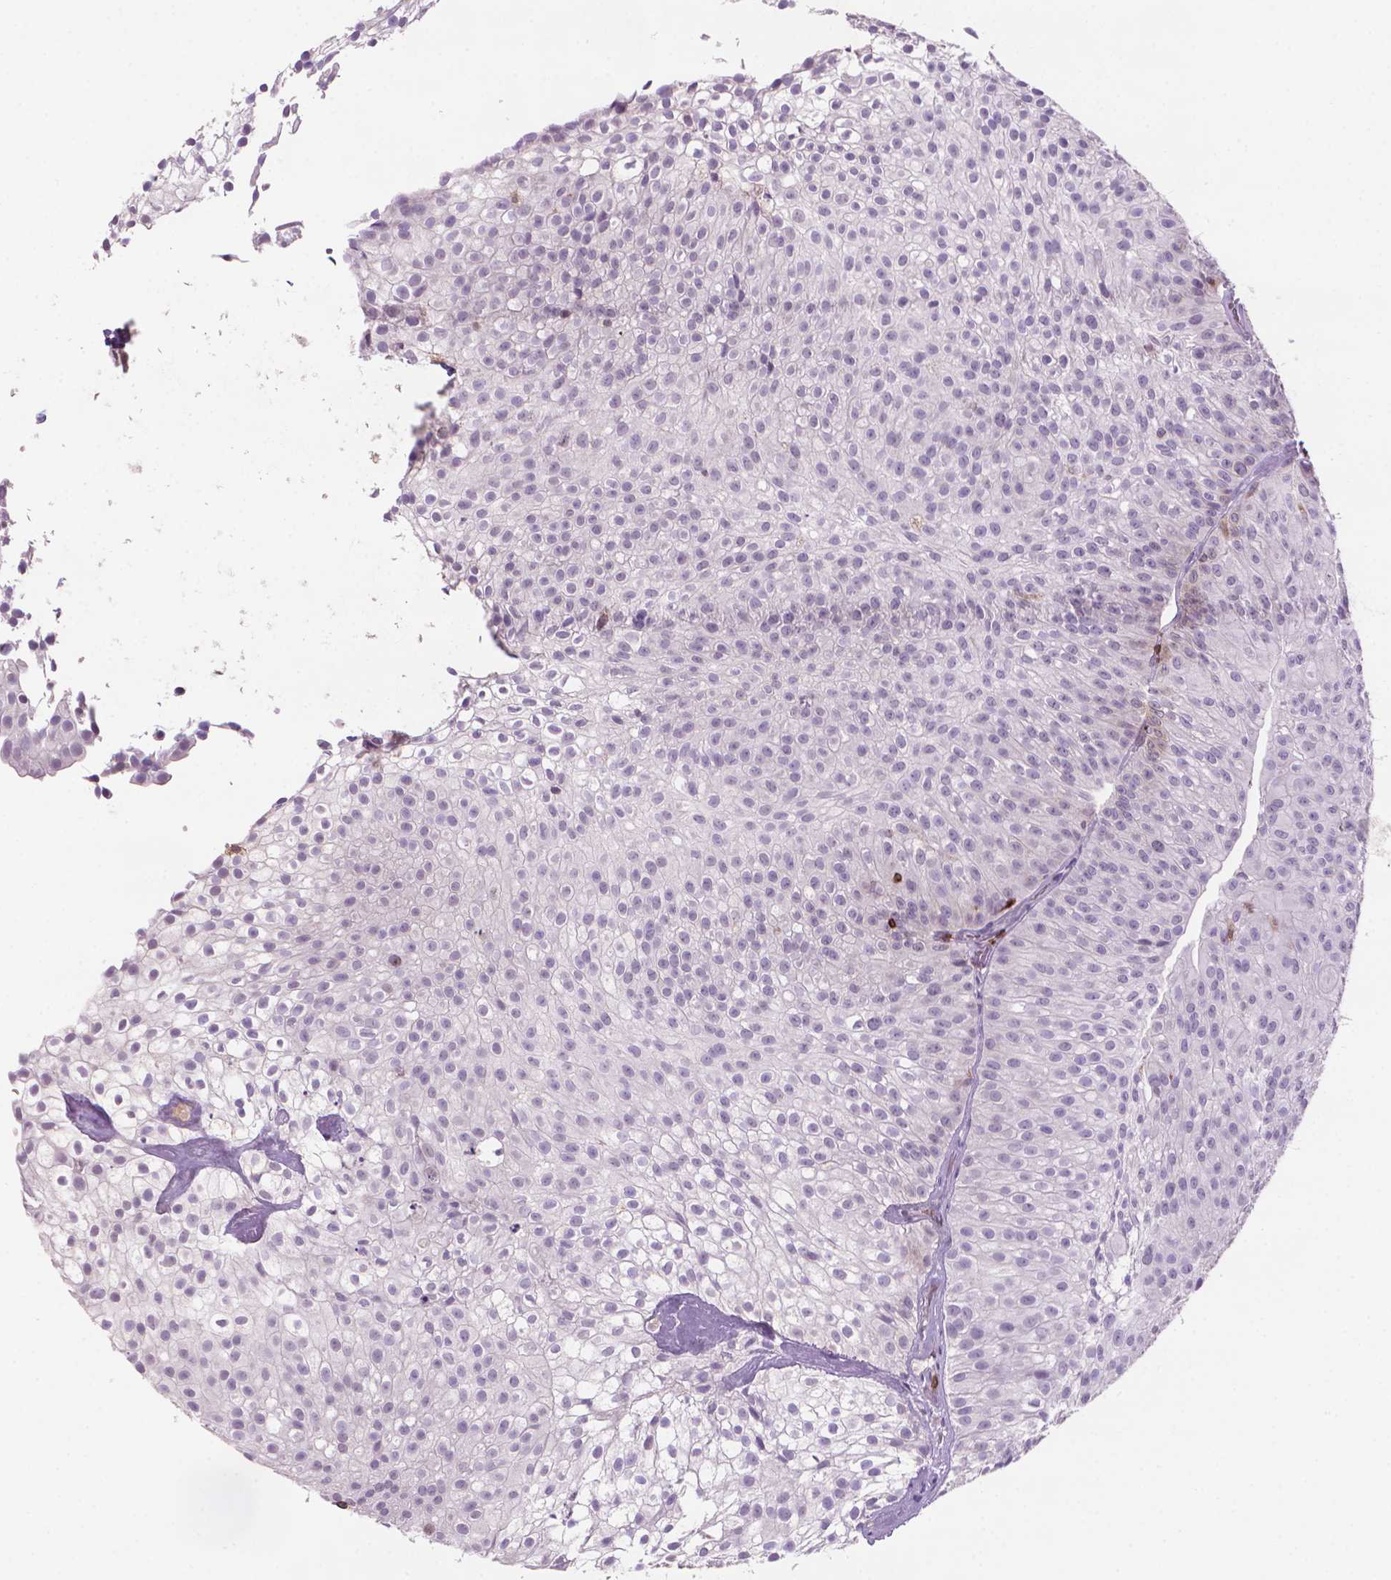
{"staining": {"intensity": "negative", "quantity": "none", "location": "none"}, "tissue": "urothelial cancer", "cell_type": "Tumor cells", "image_type": "cancer", "snomed": [{"axis": "morphology", "description": "Urothelial carcinoma, Low grade"}, {"axis": "topography", "description": "Urinary bladder"}], "caption": "Histopathology image shows no significant protein staining in tumor cells of urothelial cancer.", "gene": "BCL2", "patient": {"sex": "male", "age": 70}}